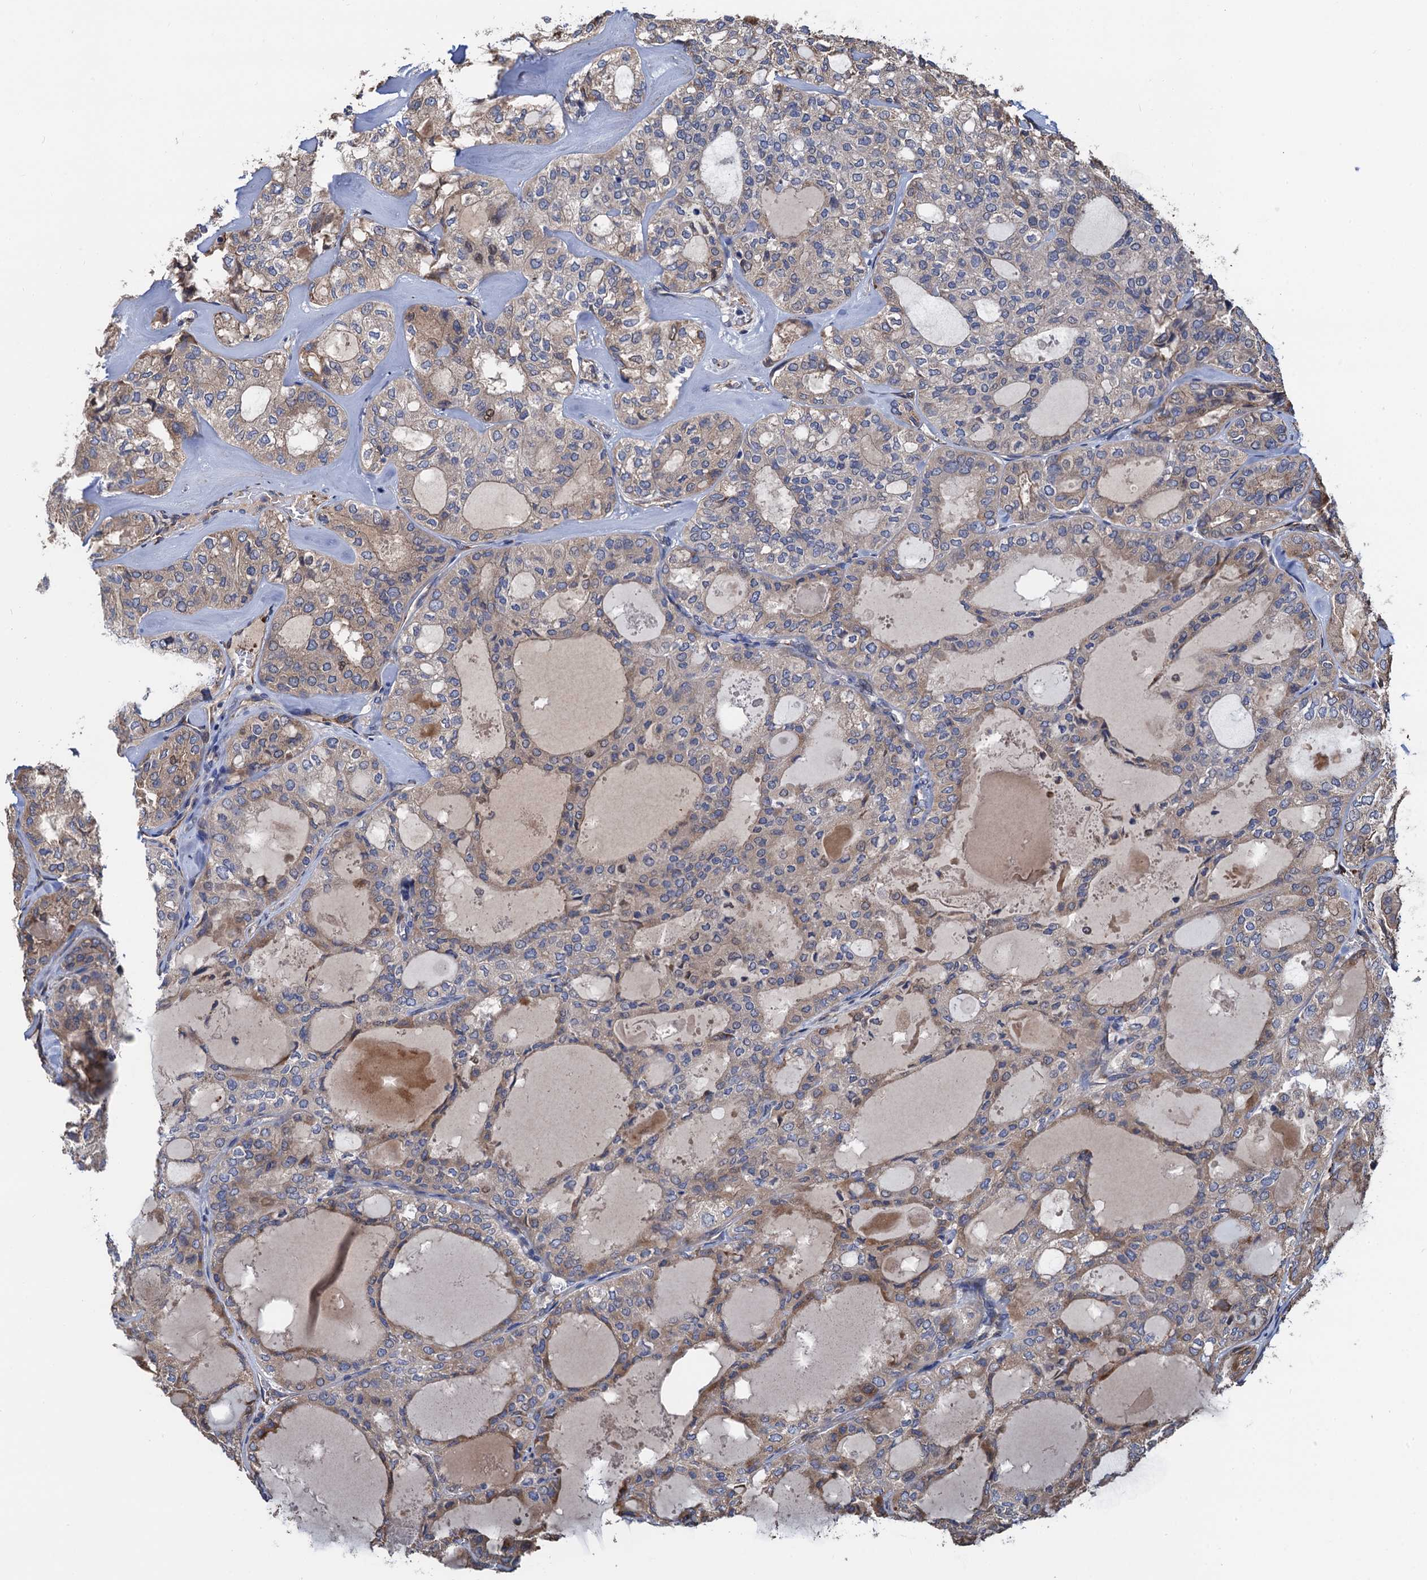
{"staining": {"intensity": "weak", "quantity": "<25%", "location": "cytoplasmic/membranous"}, "tissue": "thyroid cancer", "cell_type": "Tumor cells", "image_type": "cancer", "snomed": [{"axis": "morphology", "description": "Follicular adenoma carcinoma, NOS"}, {"axis": "topography", "description": "Thyroid gland"}], "caption": "Histopathology image shows no significant protein expression in tumor cells of thyroid cancer.", "gene": "CNNM1", "patient": {"sex": "male", "age": 75}}